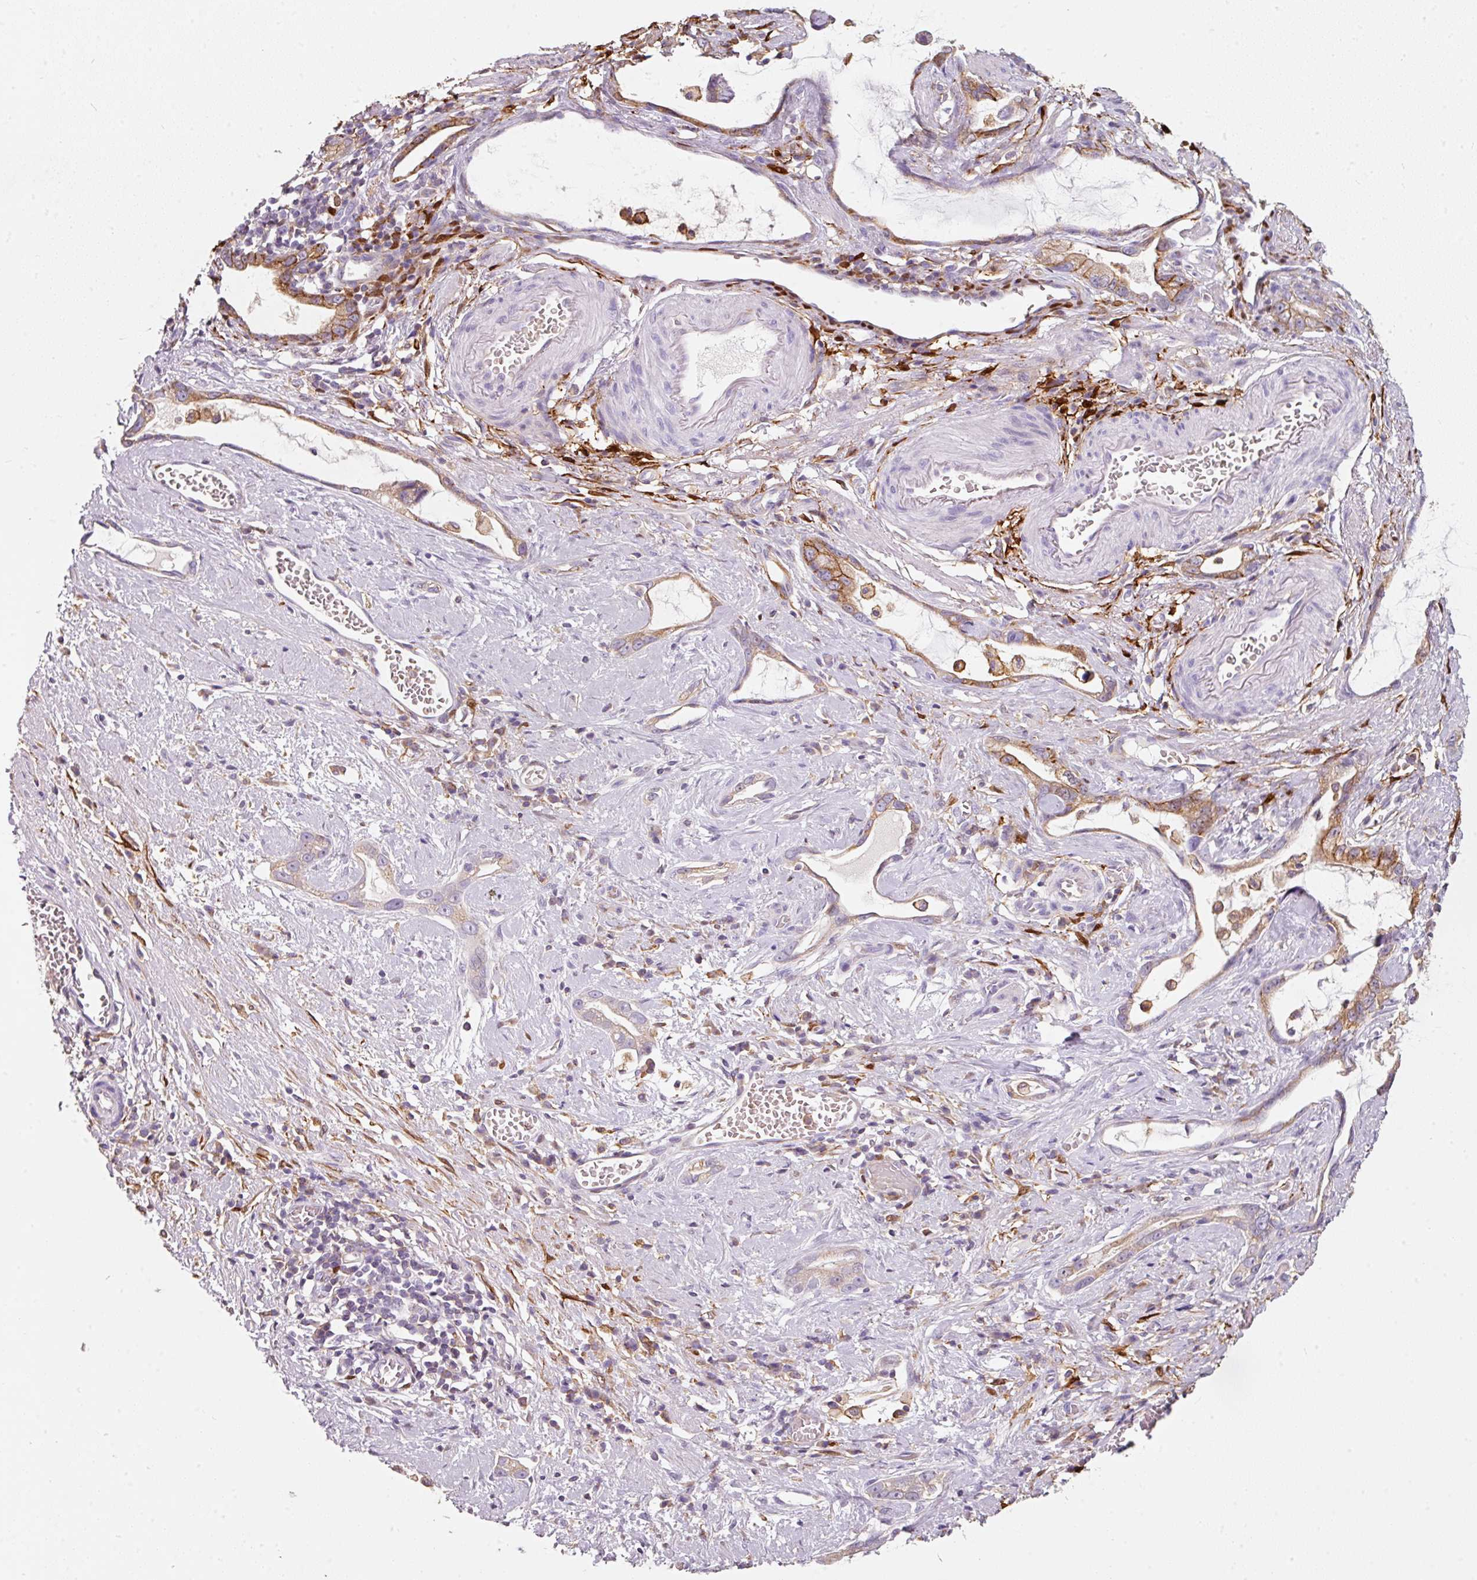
{"staining": {"intensity": "moderate", "quantity": "25%-75%", "location": "cytoplasmic/membranous"}, "tissue": "stomach cancer", "cell_type": "Tumor cells", "image_type": "cancer", "snomed": [{"axis": "morphology", "description": "Adenocarcinoma, NOS"}, {"axis": "topography", "description": "Stomach"}], "caption": "Stomach cancer stained for a protein (brown) shows moderate cytoplasmic/membranous positive staining in about 25%-75% of tumor cells.", "gene": "IQGAP2", "patient": {"sex": "male", "age": 55}}